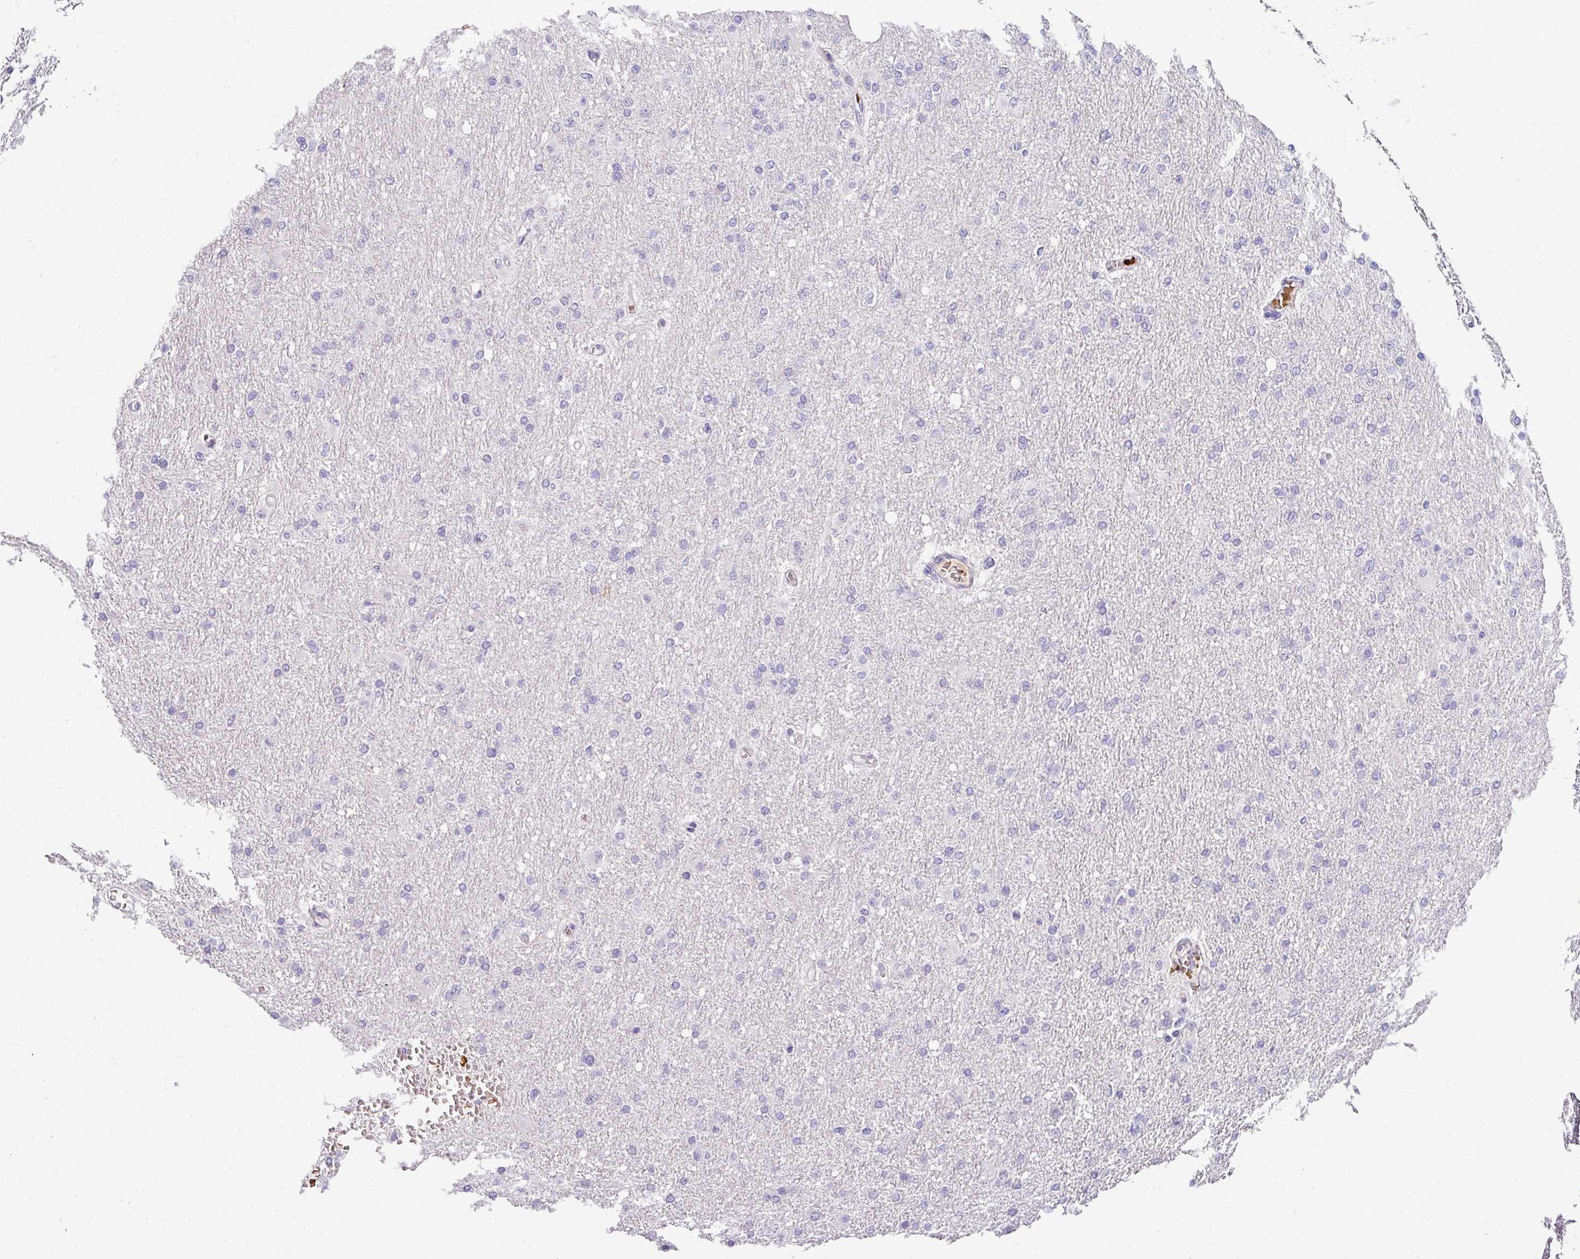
{"staining": {"intensity": "negative", "quantity": "none", "location": "none"}, "tissue": "glioma", "cell_type": "Tumor cells", "image_type": "cancer", "snomed": [{"axis": "morphology", "description": "Glioma, malignant, High grade"}, {"axis": "topography", "description": "Cerebral cortex"}], "caption": "Glioma was stained to show a protein in brown. There is no significant staining in tumor cells.", "gene": "NAPSA", "patient": {"sex": "female", "age": 36}}